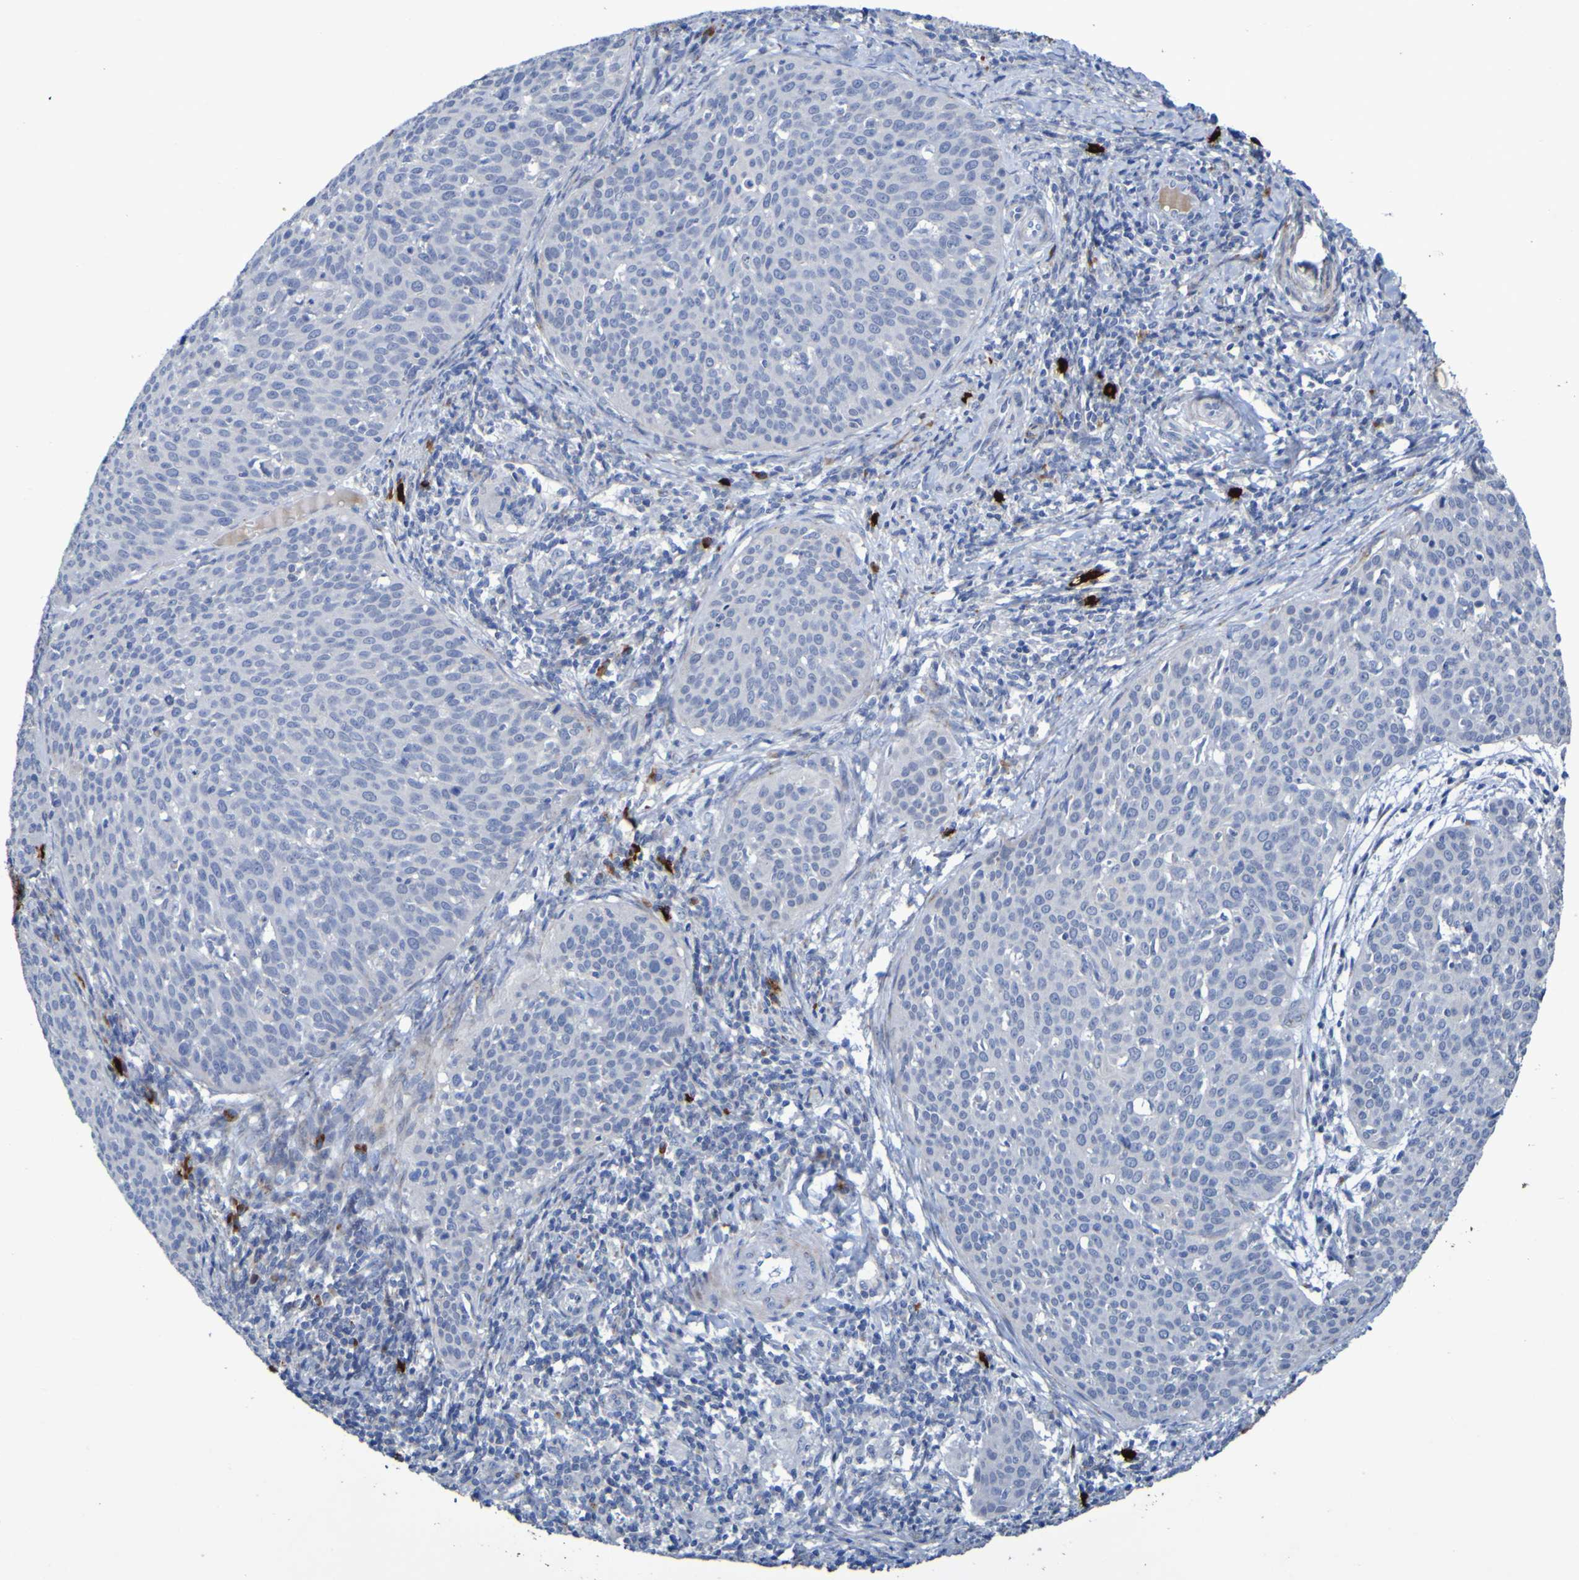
{"staining": {"intensity": "negative", "quantity": "none", "location": "none"}, "tissue": "cervical cancer", "cell_type": "Tumor cells", "image_type": "cancer", "snomed": [{"axis": "morphology", "description": "Squamous cell carcinoma, NOS"}, {"axis": "topography", "description": "Cervix"}], "caption": "A histopathology image of cervical squamous cell carcinoma stained for a protein reveals no brown staining in tumor cells. (Immunohistochemistry (ihc), brightfield microscopy, high magnification).", "gene": "C11orf24", "patient": {"sex": "female", "age": 38}}